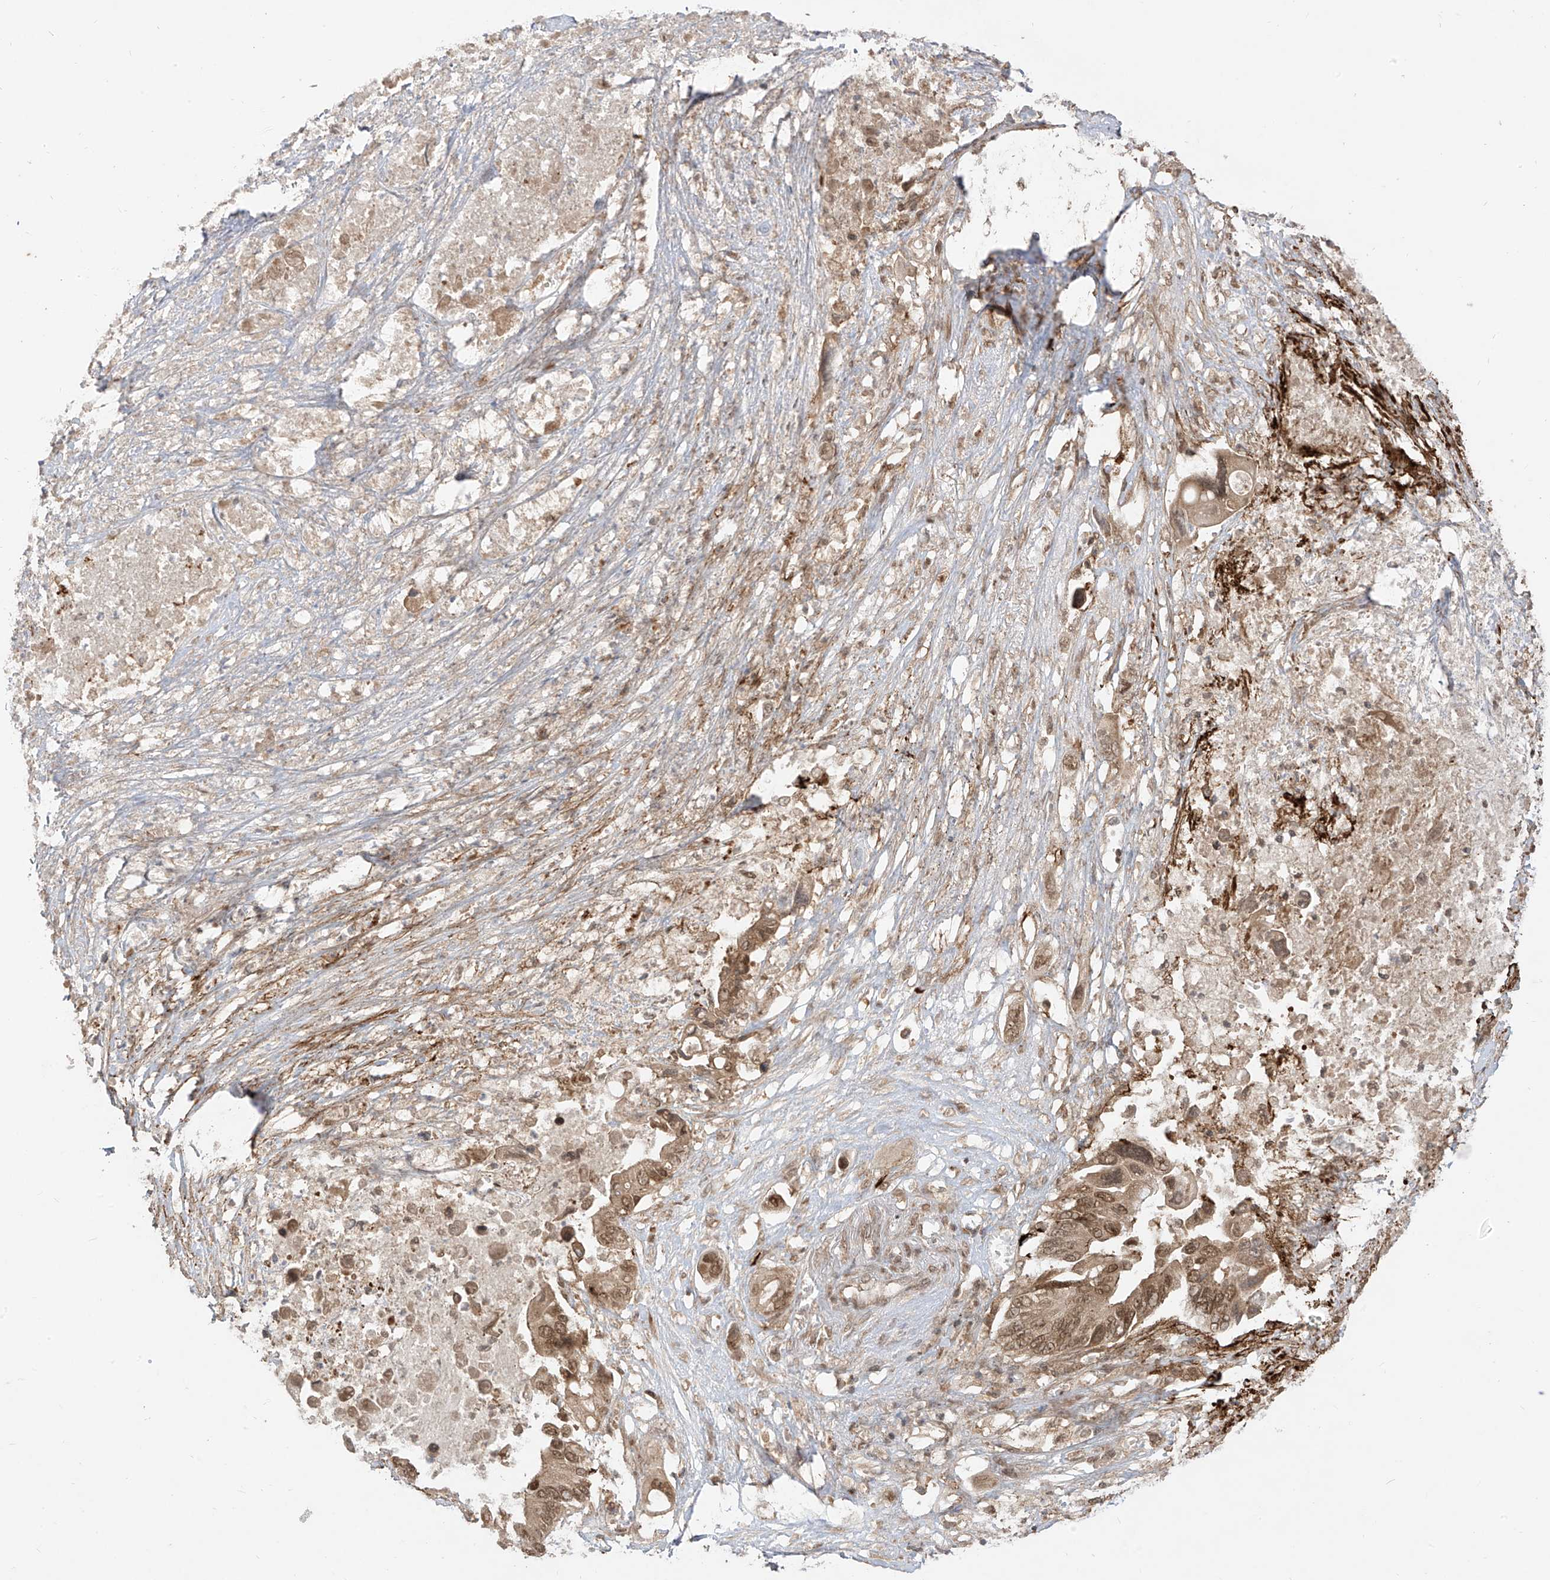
{"staining": {"intensity": "moderate", "quantity": ">75%", "location": "cytoplasmic/membranous,nuclear"}, "tissue": "pancreatic cancer", "cell_type": "Tumor cells", "image_type": "cancer", "snomed": [{"axis": "morphology", "description": "Adenocarcinoma, NOS"}, {"axis": "topography", "description": "Pancreas"}], "caption": "Protein staining by immunohistochemistry (IHC) shows moderate cytoplasmic/membranous and nuclear expression in about >75% of tumor cells in pancreatic cancer (adenocarcinoma).", "gene": "LCOR", "patient": {"sex": "male", "age": 66}}